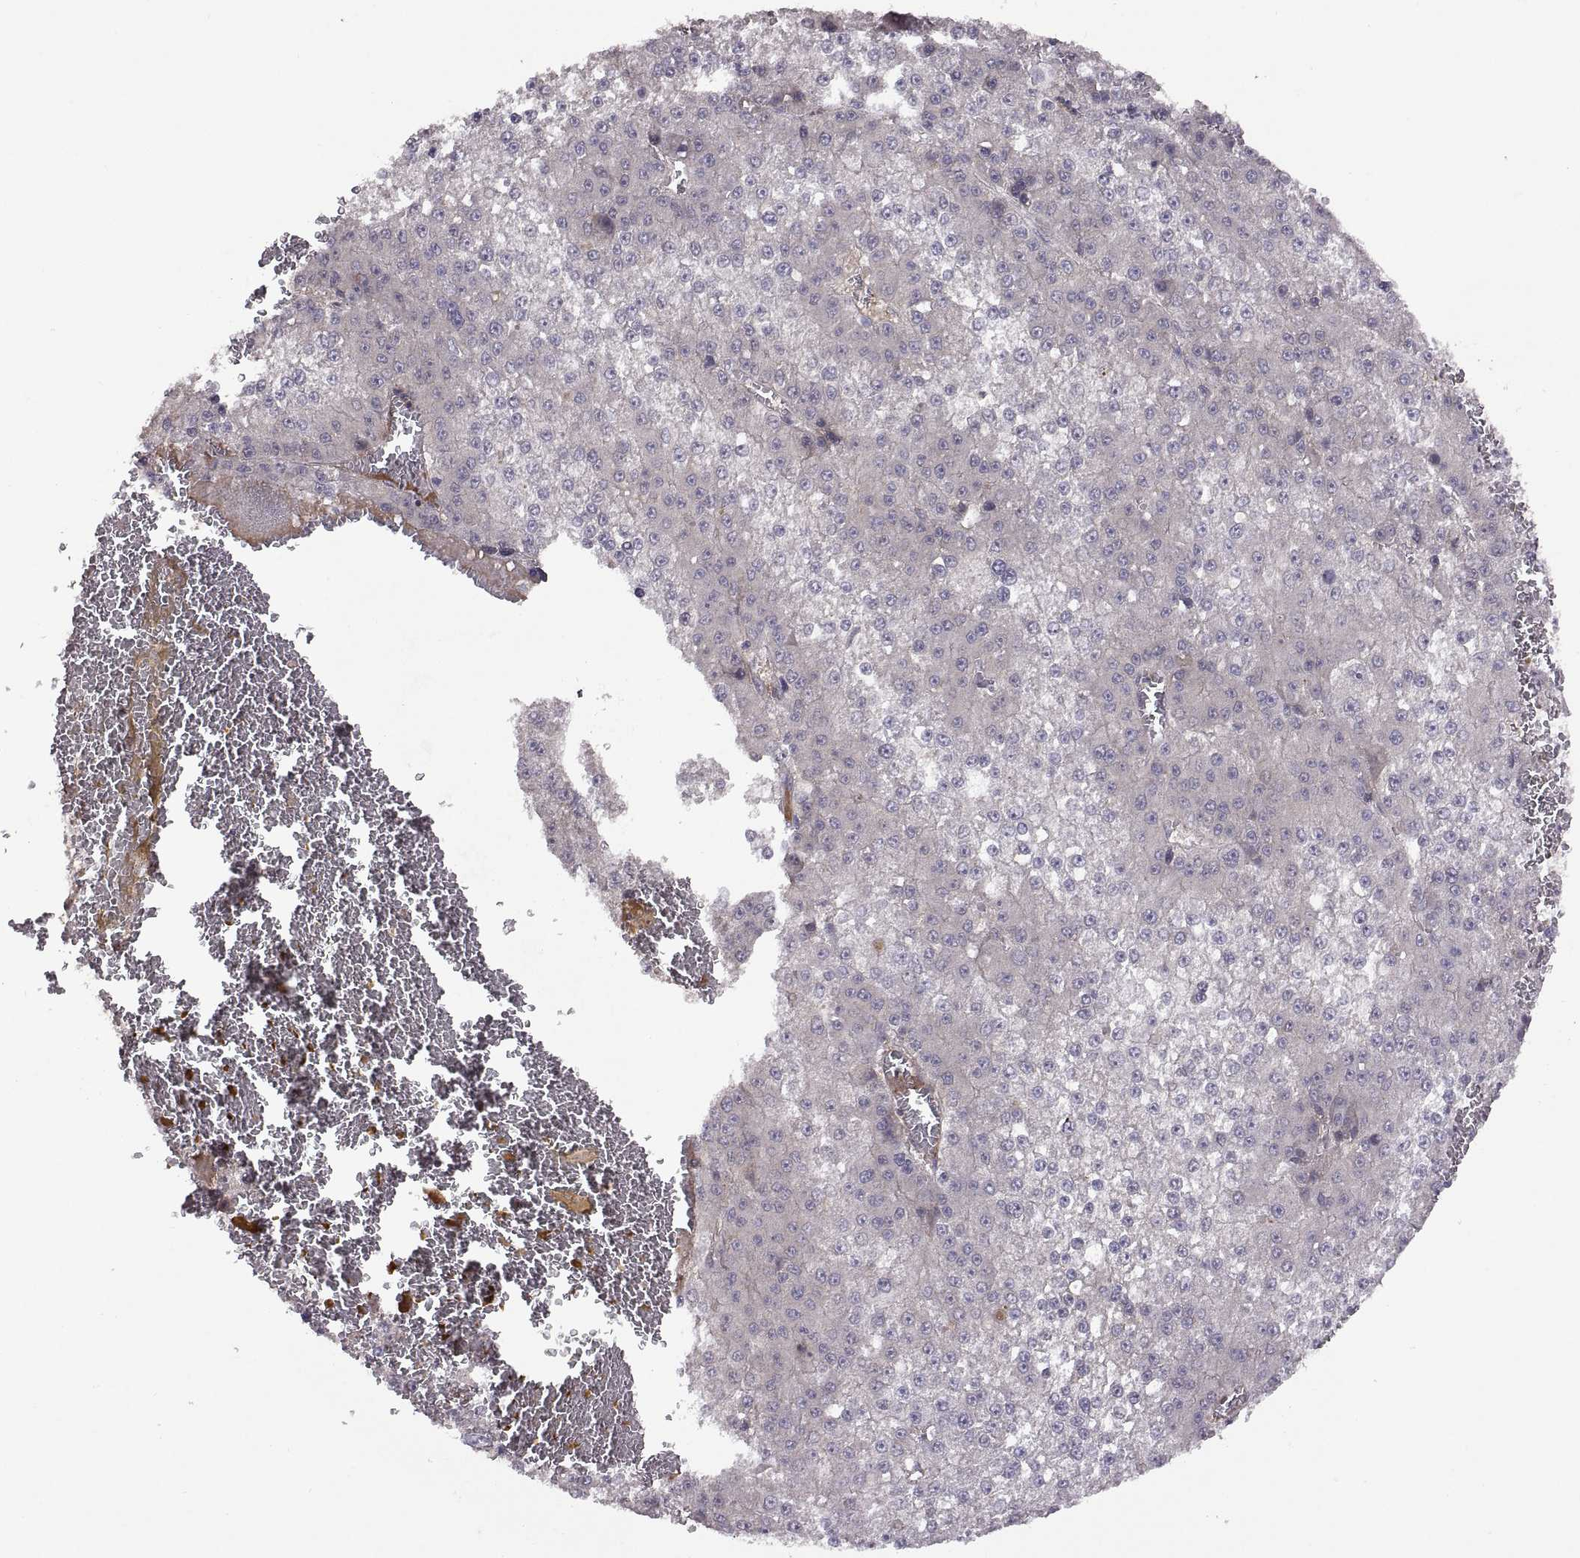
{"staining": {"intensity": "negative", "quantity": "none", "location": "none"}, "tissue": "liver cancer", "cell_type": "Tumor cells", "image_type": "cancer", "snomed": [{"axis": "morphology", "description": "Carcinoma, Hepatocellular, NOS"}, {"axis": "topography", "description": "Liver"}], "caption": "There is no significant staining in tumor cells of liver cancer (hepatocellular carcinoma).", "gene": "NMNAT2", "patient": {"sex": "female", "age": 73}}